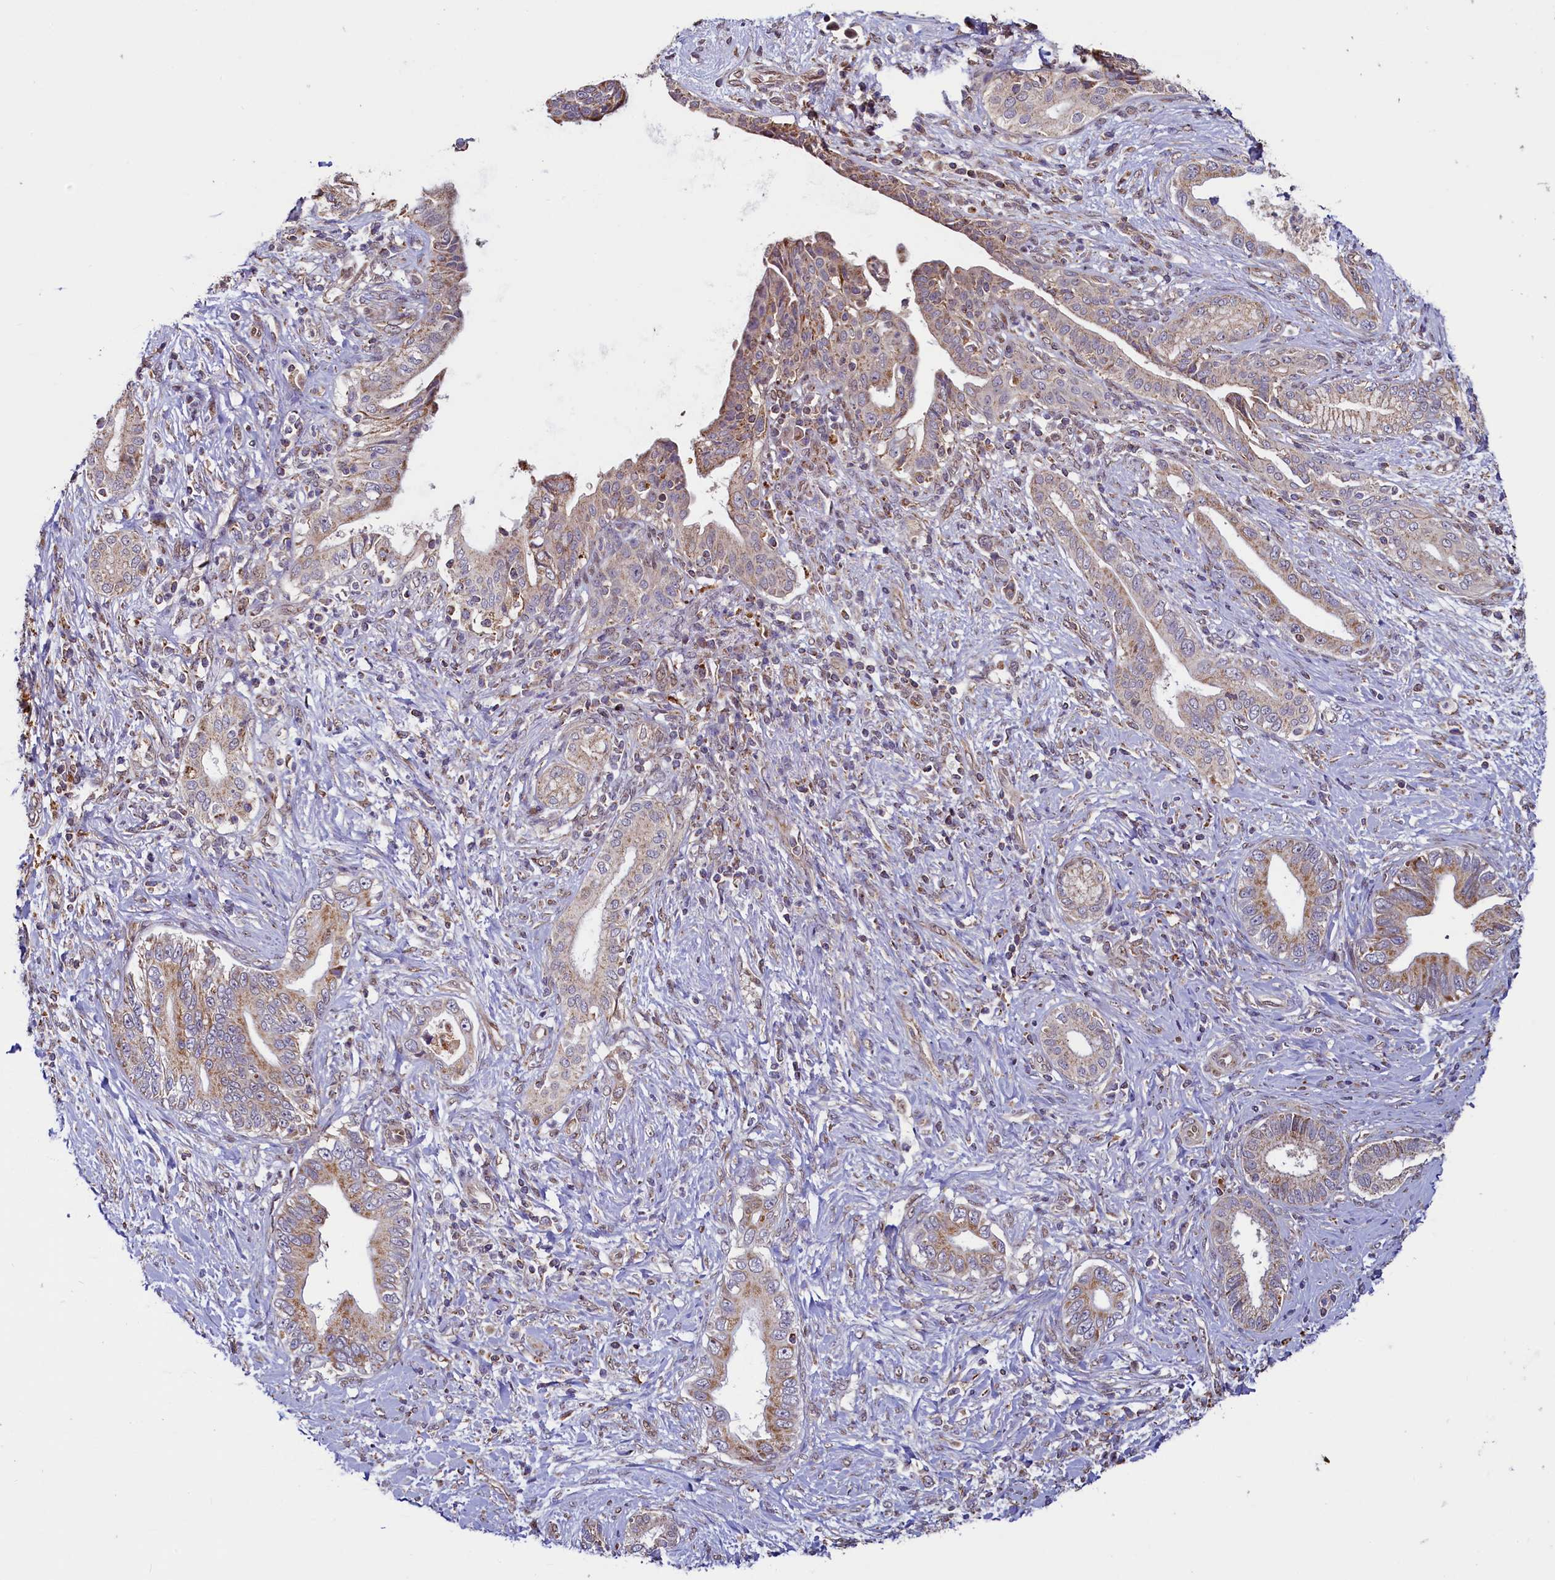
{"staining": {"intensity": "weak", "quantity": ">75%", "location": "cytoplasmic/membranous"}, "tissue": "pancreatic cancer", "cell_type": "Tumor cells", "image_type": "cancer", "snomed": [{"axis": "morphology", "description": "Adenocarcinoma, NOS"}, {"axis": "topography", "description": "Pancreas"}], "caption": "IHC histopathology image of neoplastic tissue: pancreatic cancer (adenocarcinoma) stained using immunohistochemistry shows low levels of weak protein expression localized specifically in the cytoplasmic/membranous of tumor cells, appearing as a cytoplasmic/membranous brown color.", "gene": "ZNF577", "patient": {"sex": "female", "age": 55}}